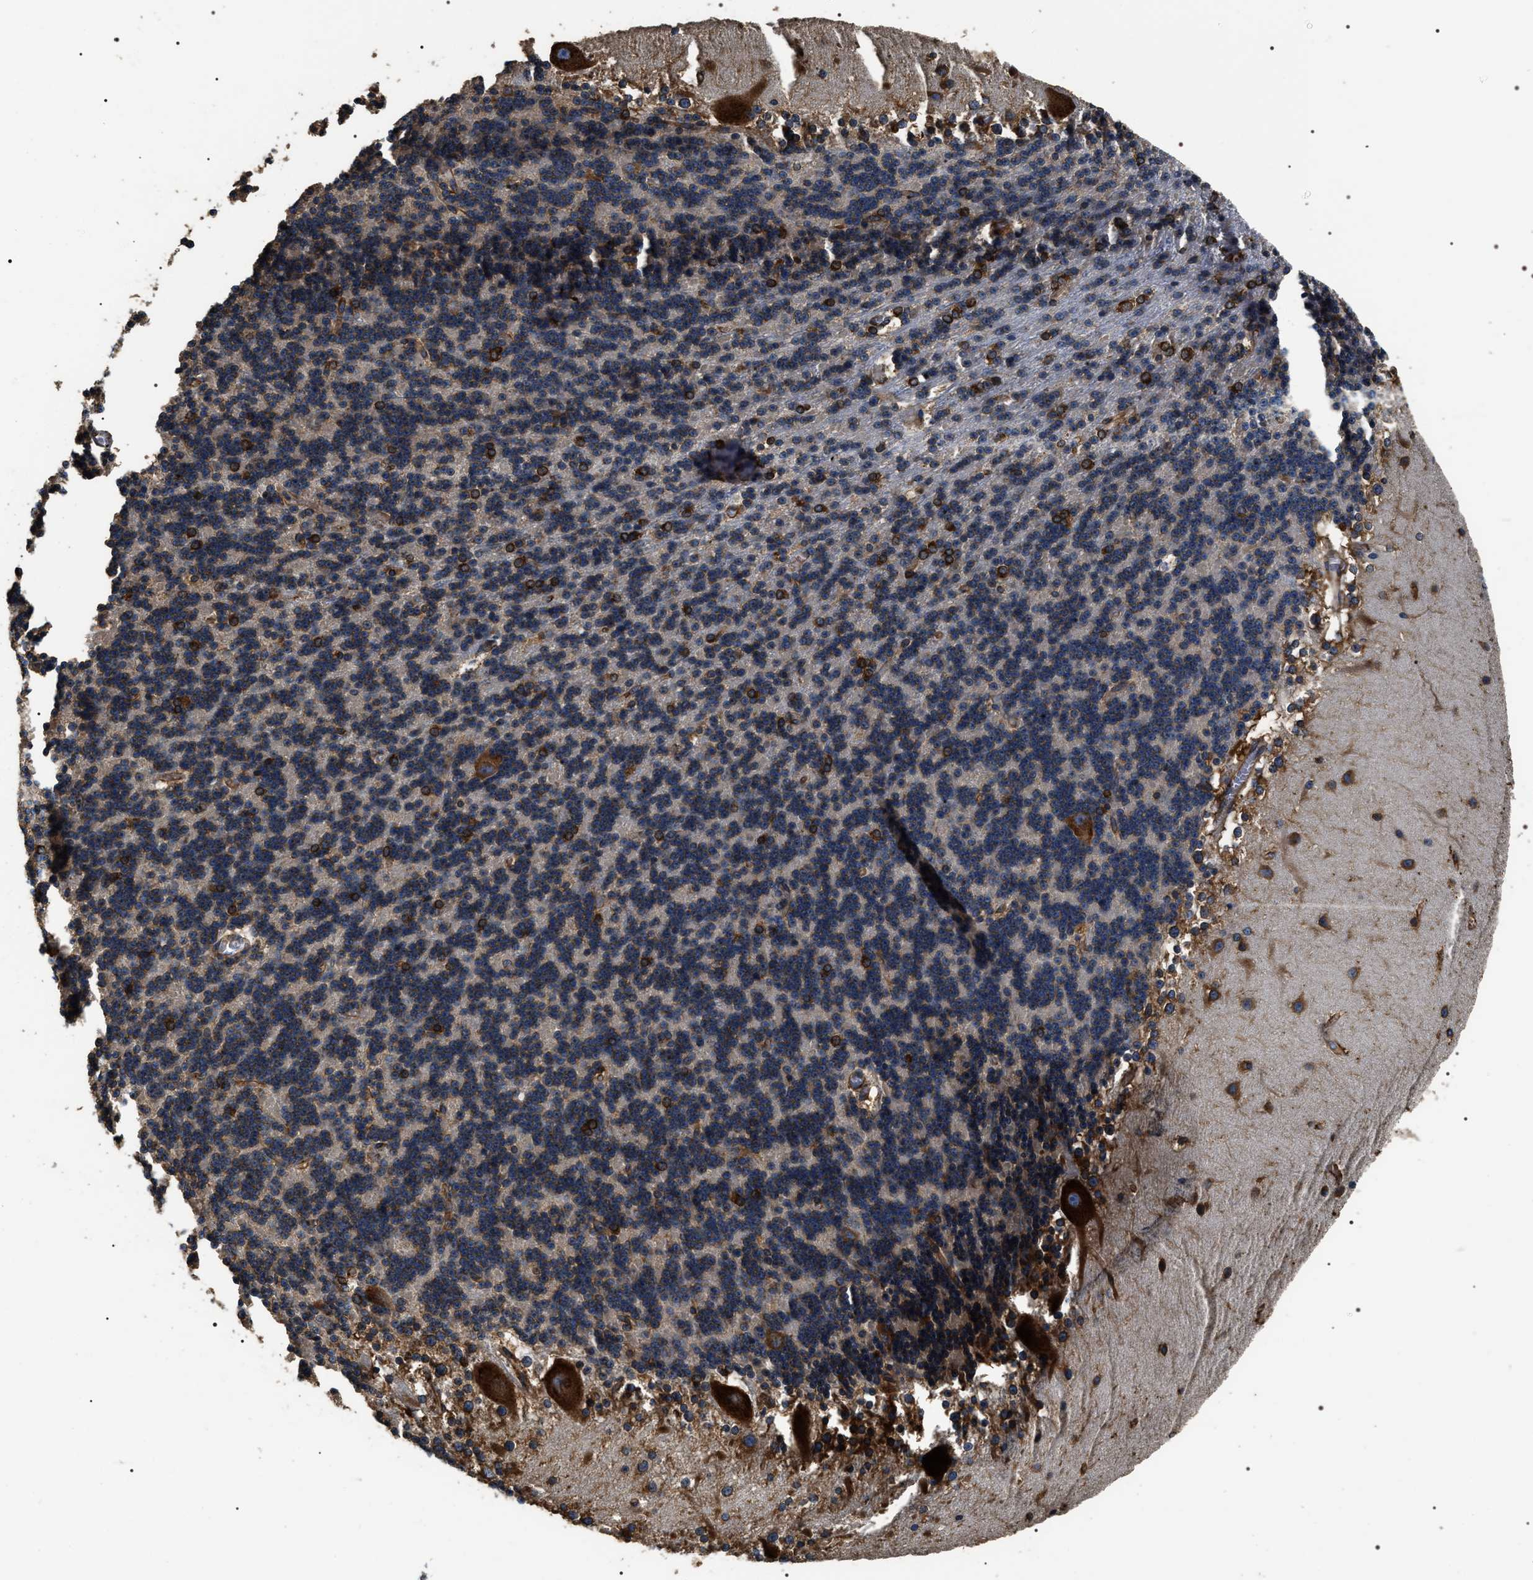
{"staining": {"intensity": "strong", "quantity": "<25%", "location": "cytoplasmic/membranous"}, "tissue": "cerebellum", "cell_type": "Cells in granular layer", "image_type": "normal", "snomed": [{"axis": "morphology", "description": "Normal tissue, NOS"}, {"axis": "topography", "description": "Cerebellum"}], "caption": "High-magnification brightfield microscopy of unremarkable cerebellum stained with DAB (3,3'-diaminobenzidine) (brown) and counterstained with hematoxylin (blue). cells in granular layer exhibit strong cytoplasmic/membranous positivity is present in about<25% of cells. The staining is performed using DAB brown chromogen to label protein expression. The nuclei are counter-stained blue using hematoxylin.", "gene": "KTN1", "patient": {"sex": "female", "age": 19}}